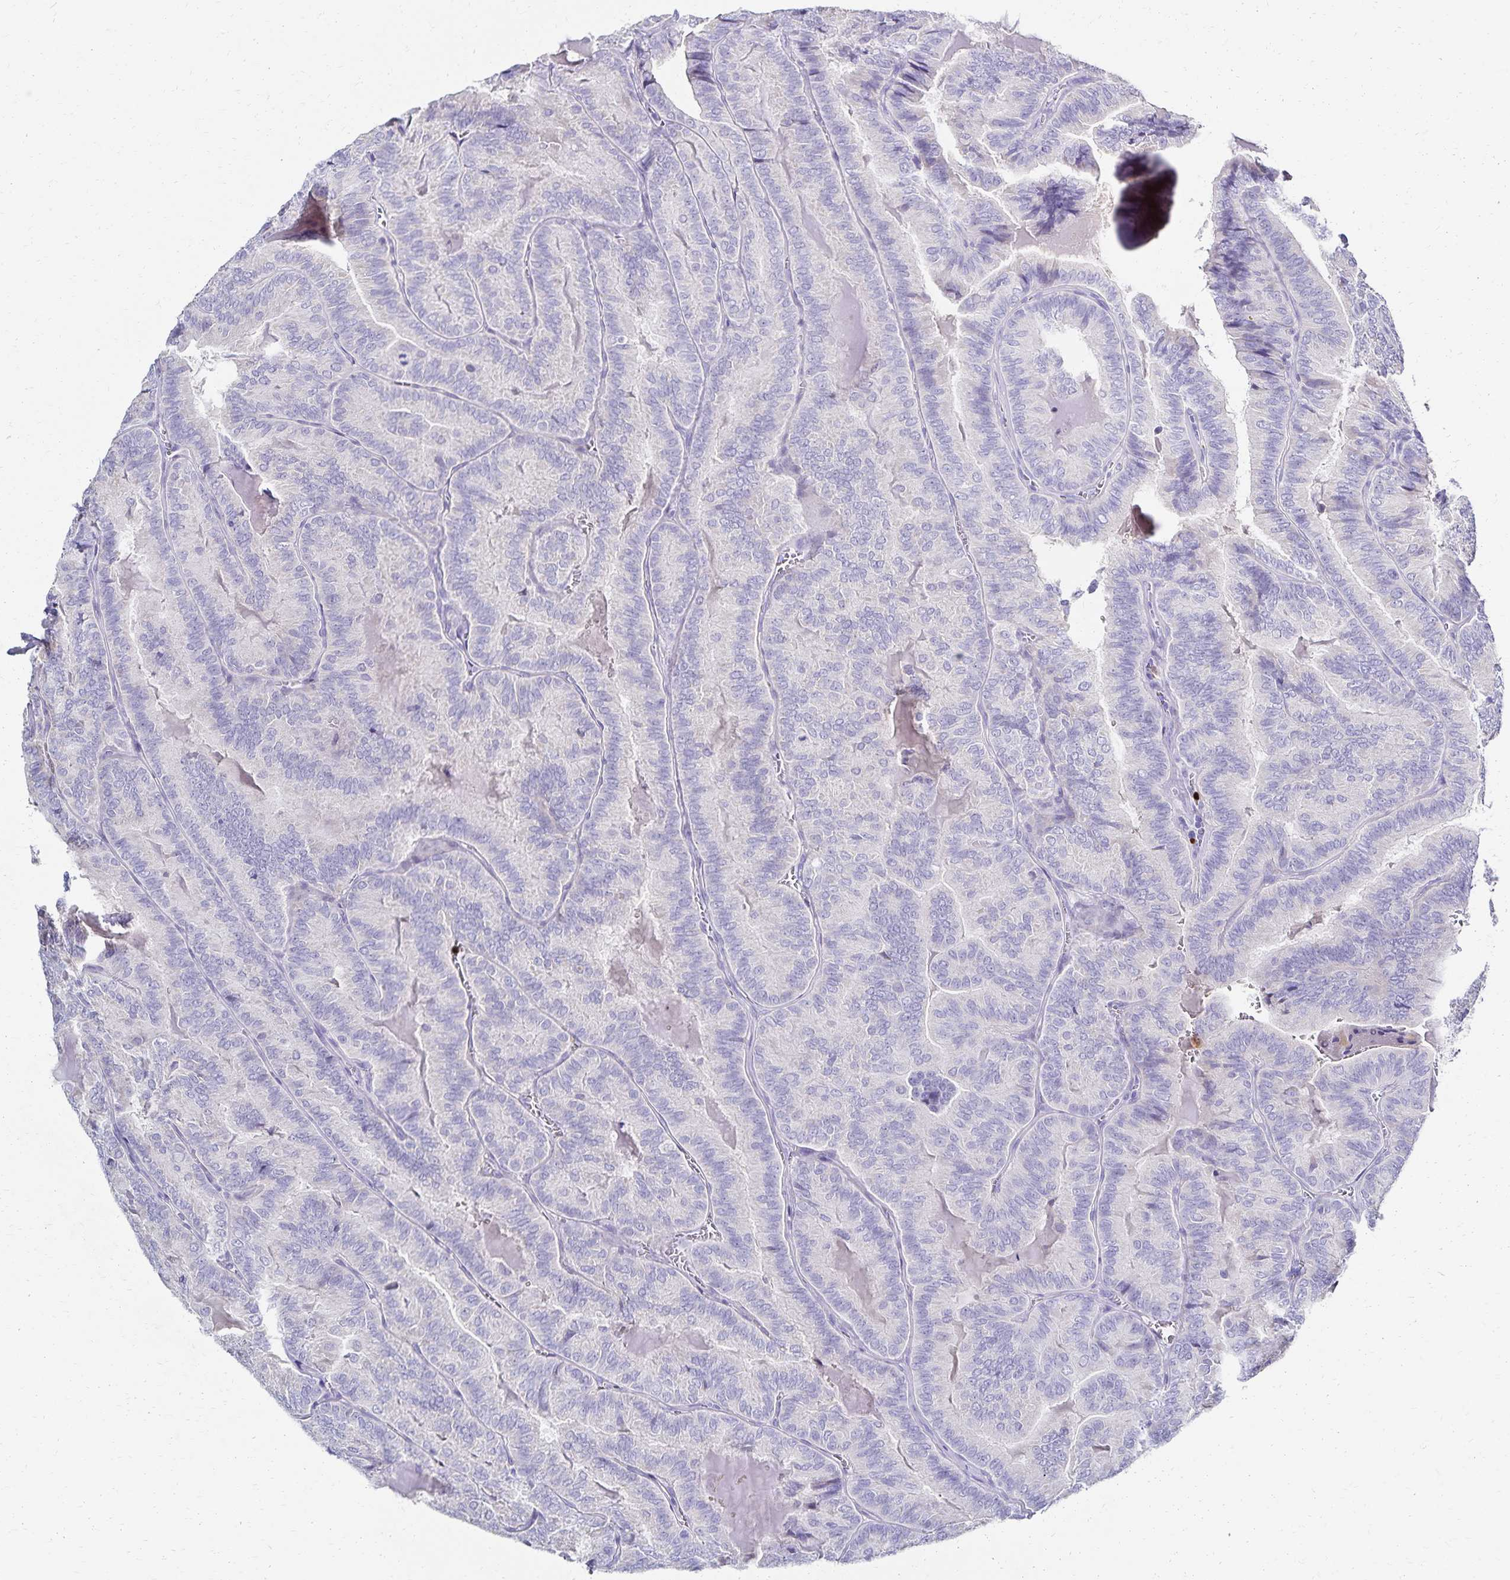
{"staining": {"intensity": "negative", "quantity": "none", "location": "none"}, "tissue": "thyroid cancer", "cell_type": "Tumor cells", "image_type": "cancer", "snomed": [{"axis": "morphology", "description": "Papillary adenocarcinoma, NOS"}, {"axis": "topography", "description": "Thyroid gland"}], "caption": "High magnification brightfield microscopy of thyroid cancer stained with DAB (3,3'-diaminobenzidine) (brown) and counterstained with hematoxylin (blue): tumor cells show no significant expression. Nuclei are stained in blue.", "gene": "PAX5", "patient": {"sex": "female", "age": 75}}